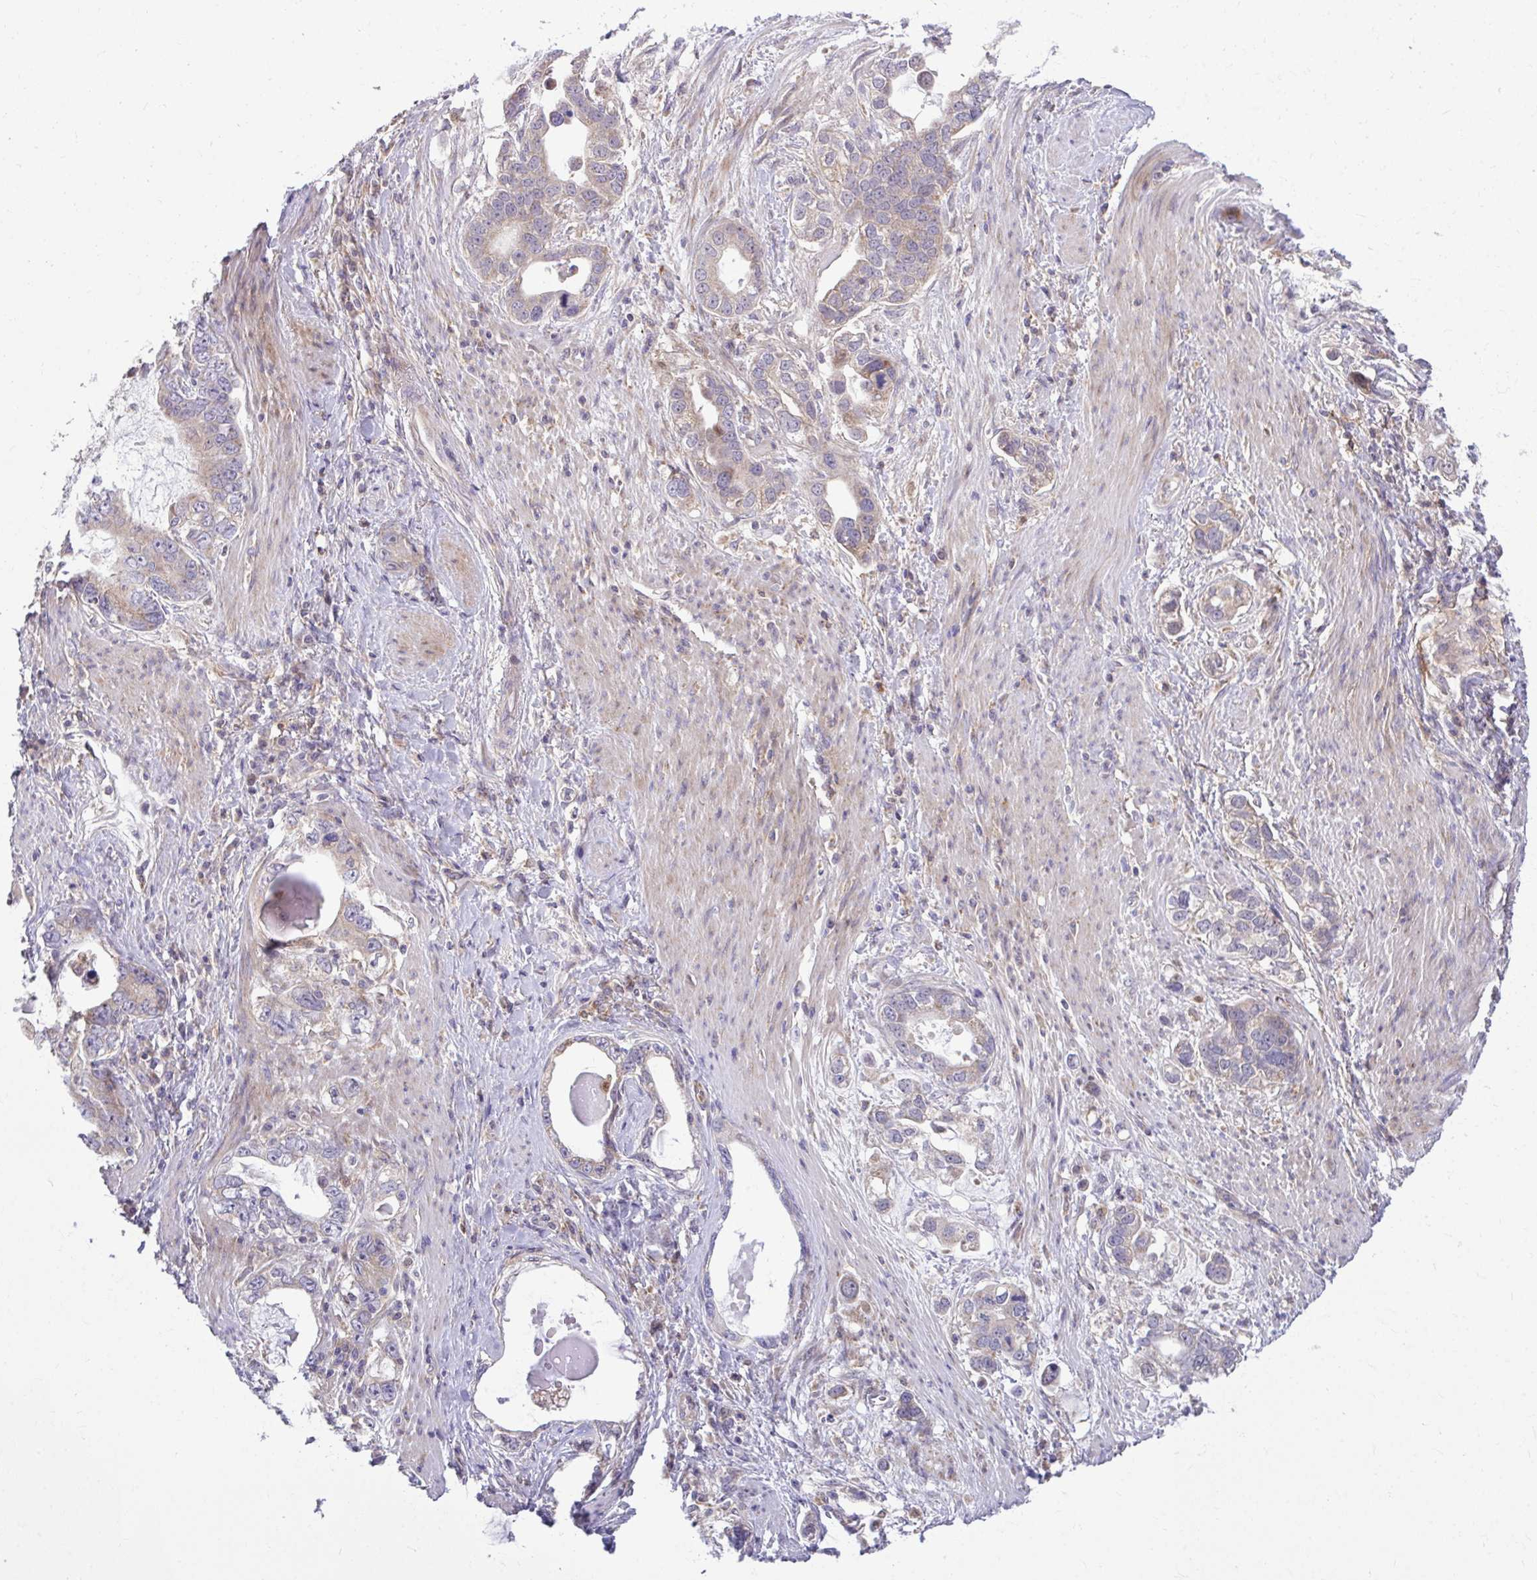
{"staining": {"intensity": "negative", "quantity": "none", "location": "none"}, "tissue": "stomach cancer", "cell_type": "Tumor cells", "image_type": "cancer", "snomed": [{"axis": "morphology", "description": "Adenocarcinoma, NOS"}, {"axis": "topography", "description": "Stomach, lower"}], "caption": "The histopathology image displays no staining of tumor cells in adenocarcinoma (stomach).", "gene": "C16orf54", "patient": {"sex": "female", "age": 93}}